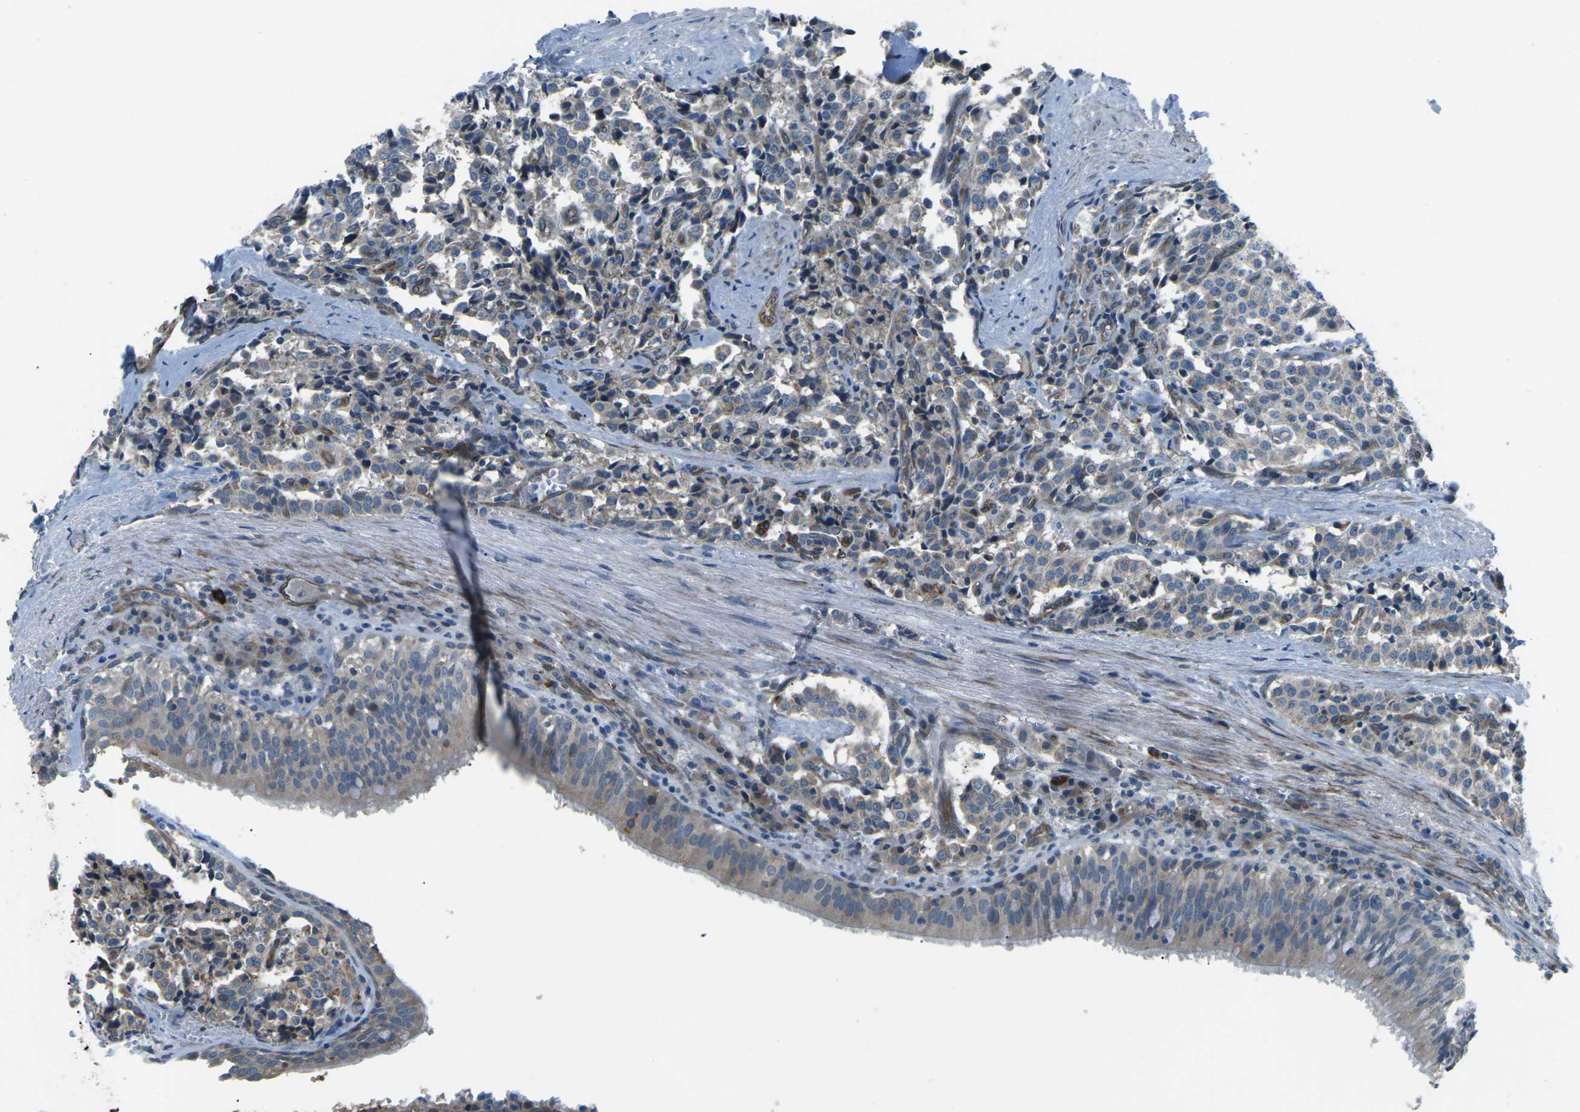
{"staining": {"intensity": "weak", "quantity": "25%-75%", "location": "cytoplasmic/membranous"}, "tissue": "carcinoid", "cell_type": "Tumor cells", "image_type": "cancer", "snomed": [{"axis": "morphology", "description": "Carcinoid, malignant, NOS"}, {"axis": "topography", "description": "Lung"}], "caption": "DAB (3,3'-diaminobenzidine) immunohistochemical staining of human carcinoid shows weak cytoplasmic/membranous protein expression in about 25%-75% of tumor cells.", "gene": "AFAP1", "patient": {"sex": "male", "age": 30}}